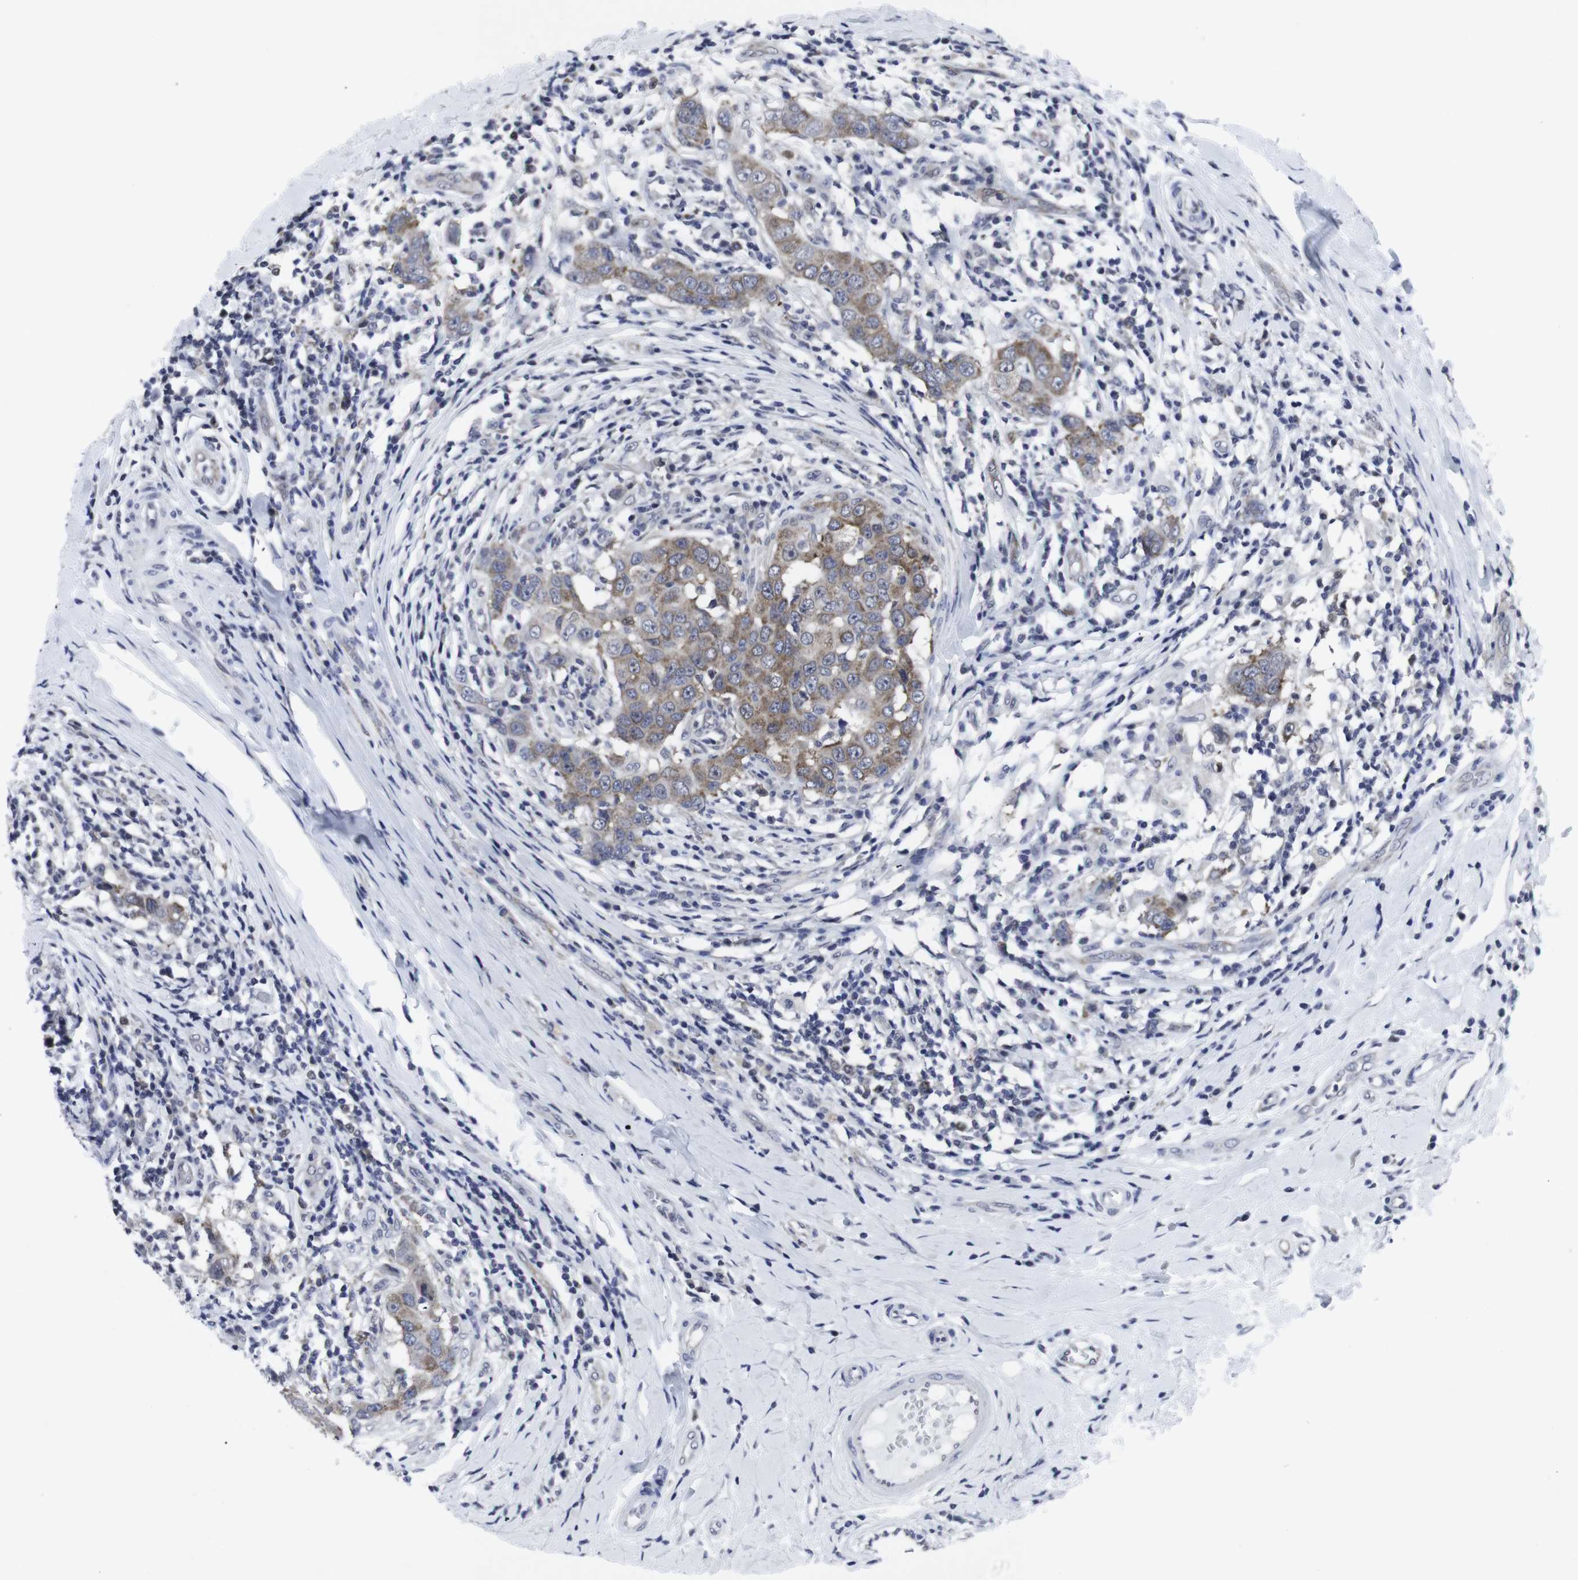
{"staining": {"intensity": "moderate", "quantity": "25%-75%", "location": "cytoplasmic/membranous"}, "tissue": "breast cancer", "cell_type": "Tumor cells", "image_type": "cancer", "snomed": [{"axis": "morphology", "description": "Duct carcinoma"}, {"axis": "topography", "description": "Breast"}], "caption": "Breast cancer stained with a brown dye reveals moderate cytoplasmic/membranous positive staining in about 25%-75% of tumor cells.", "gene": "GEMIN2", "patient": {"sex": "female", "age": 27}}